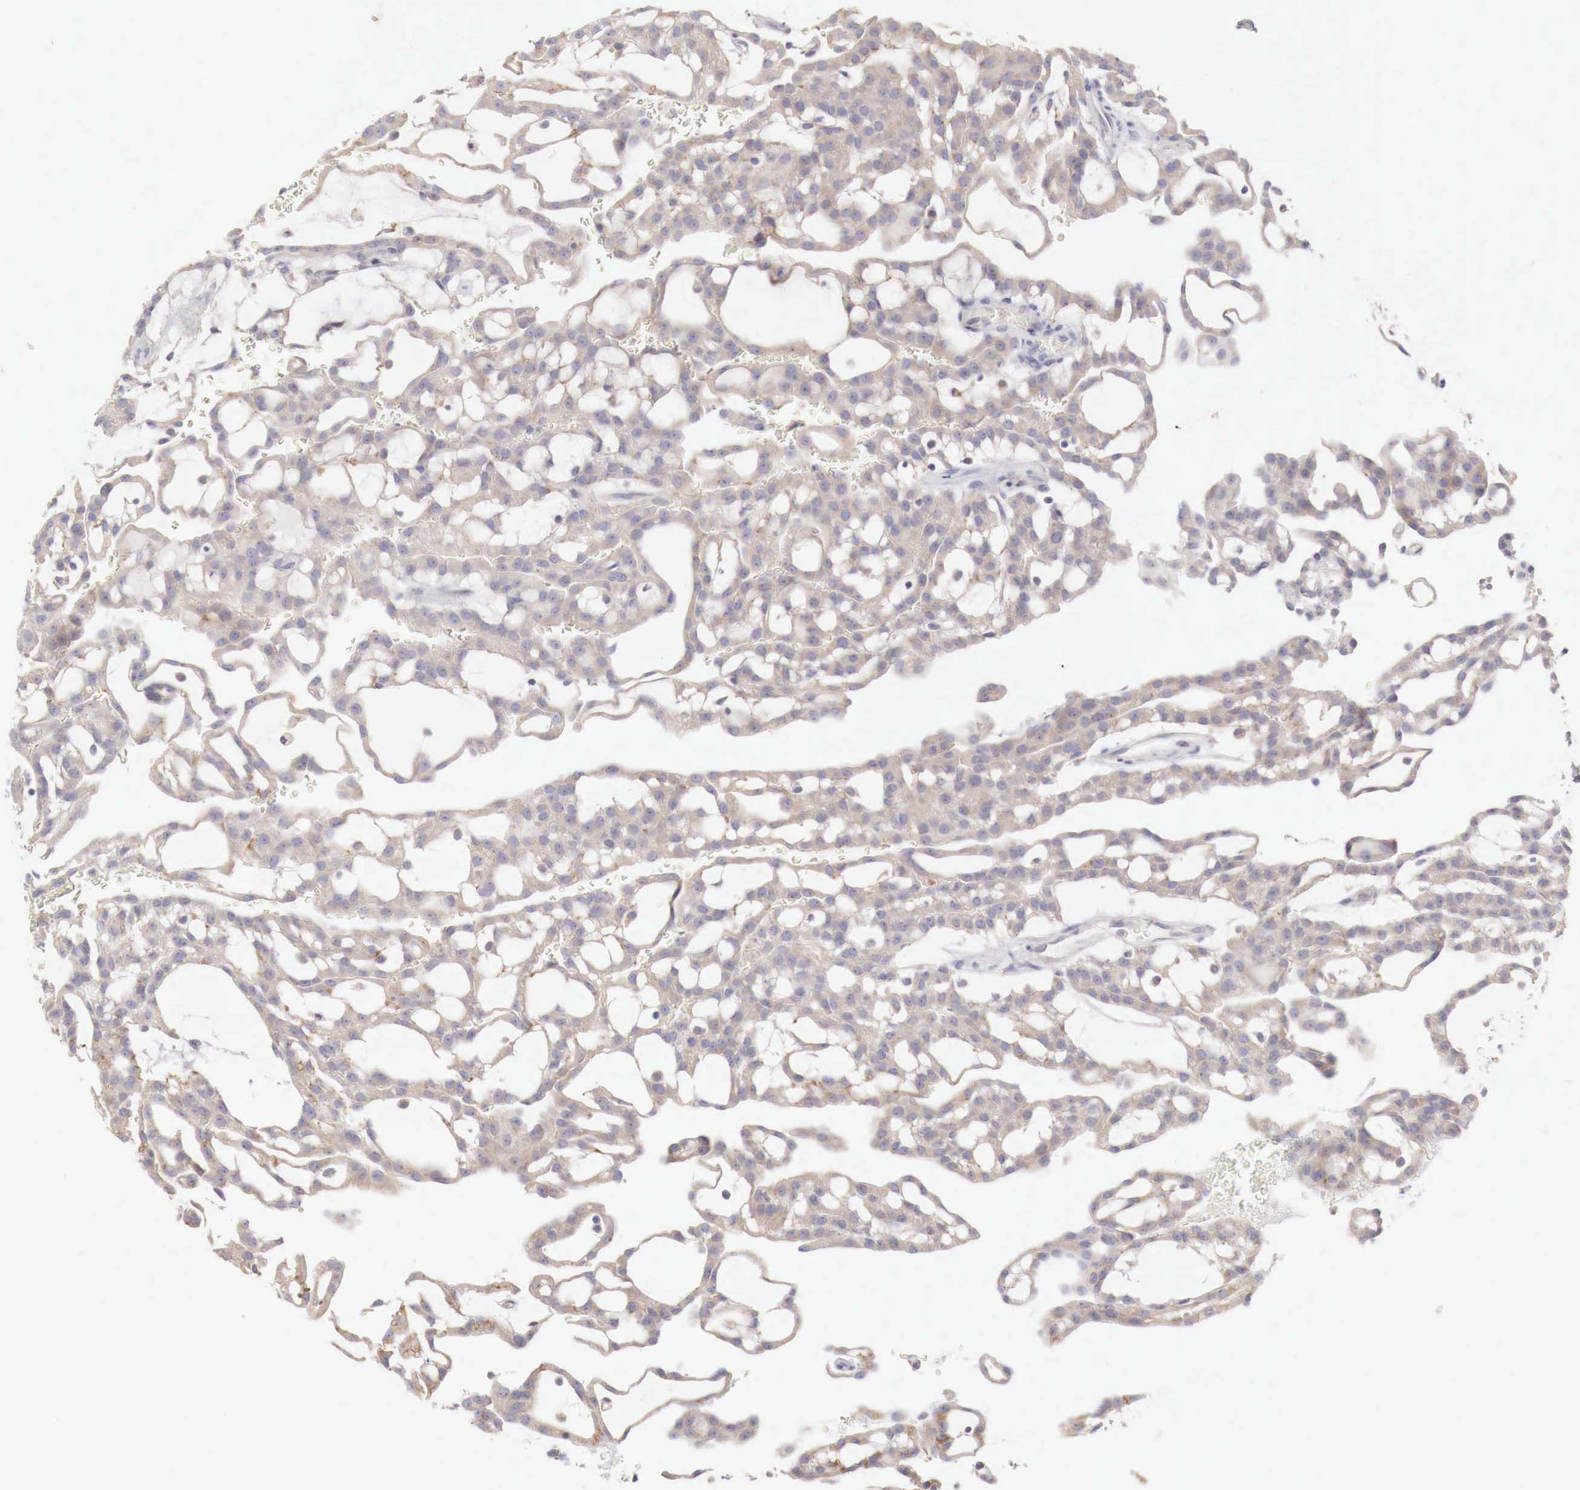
{"staining": {"intensity": "weak", "quantity": ">75%", "location": "cytoplasmic/membranous"}, "tissue": "renal cancer", "cell_type": "Tumor cells", "image_type": "cancer", "snomed": [{"axis": "morphology", "description": "Adenocarcinoma, NOS"}, {"axis": "topography", "description": "Kidney"}], "caption": "Immunohistochemistry photomicrograph of neoplastic tissue: renal adenocarcinoma stained using immunohistochemistry (IHC) shows low levels of weak protein expression localized specifically in the cytoplasmic/membranous of tumor cells, appearing as a cytoplasmic/membranous brown color.", "gene": "NSDHL", "patient": {"sex": "male", "age": 63}}